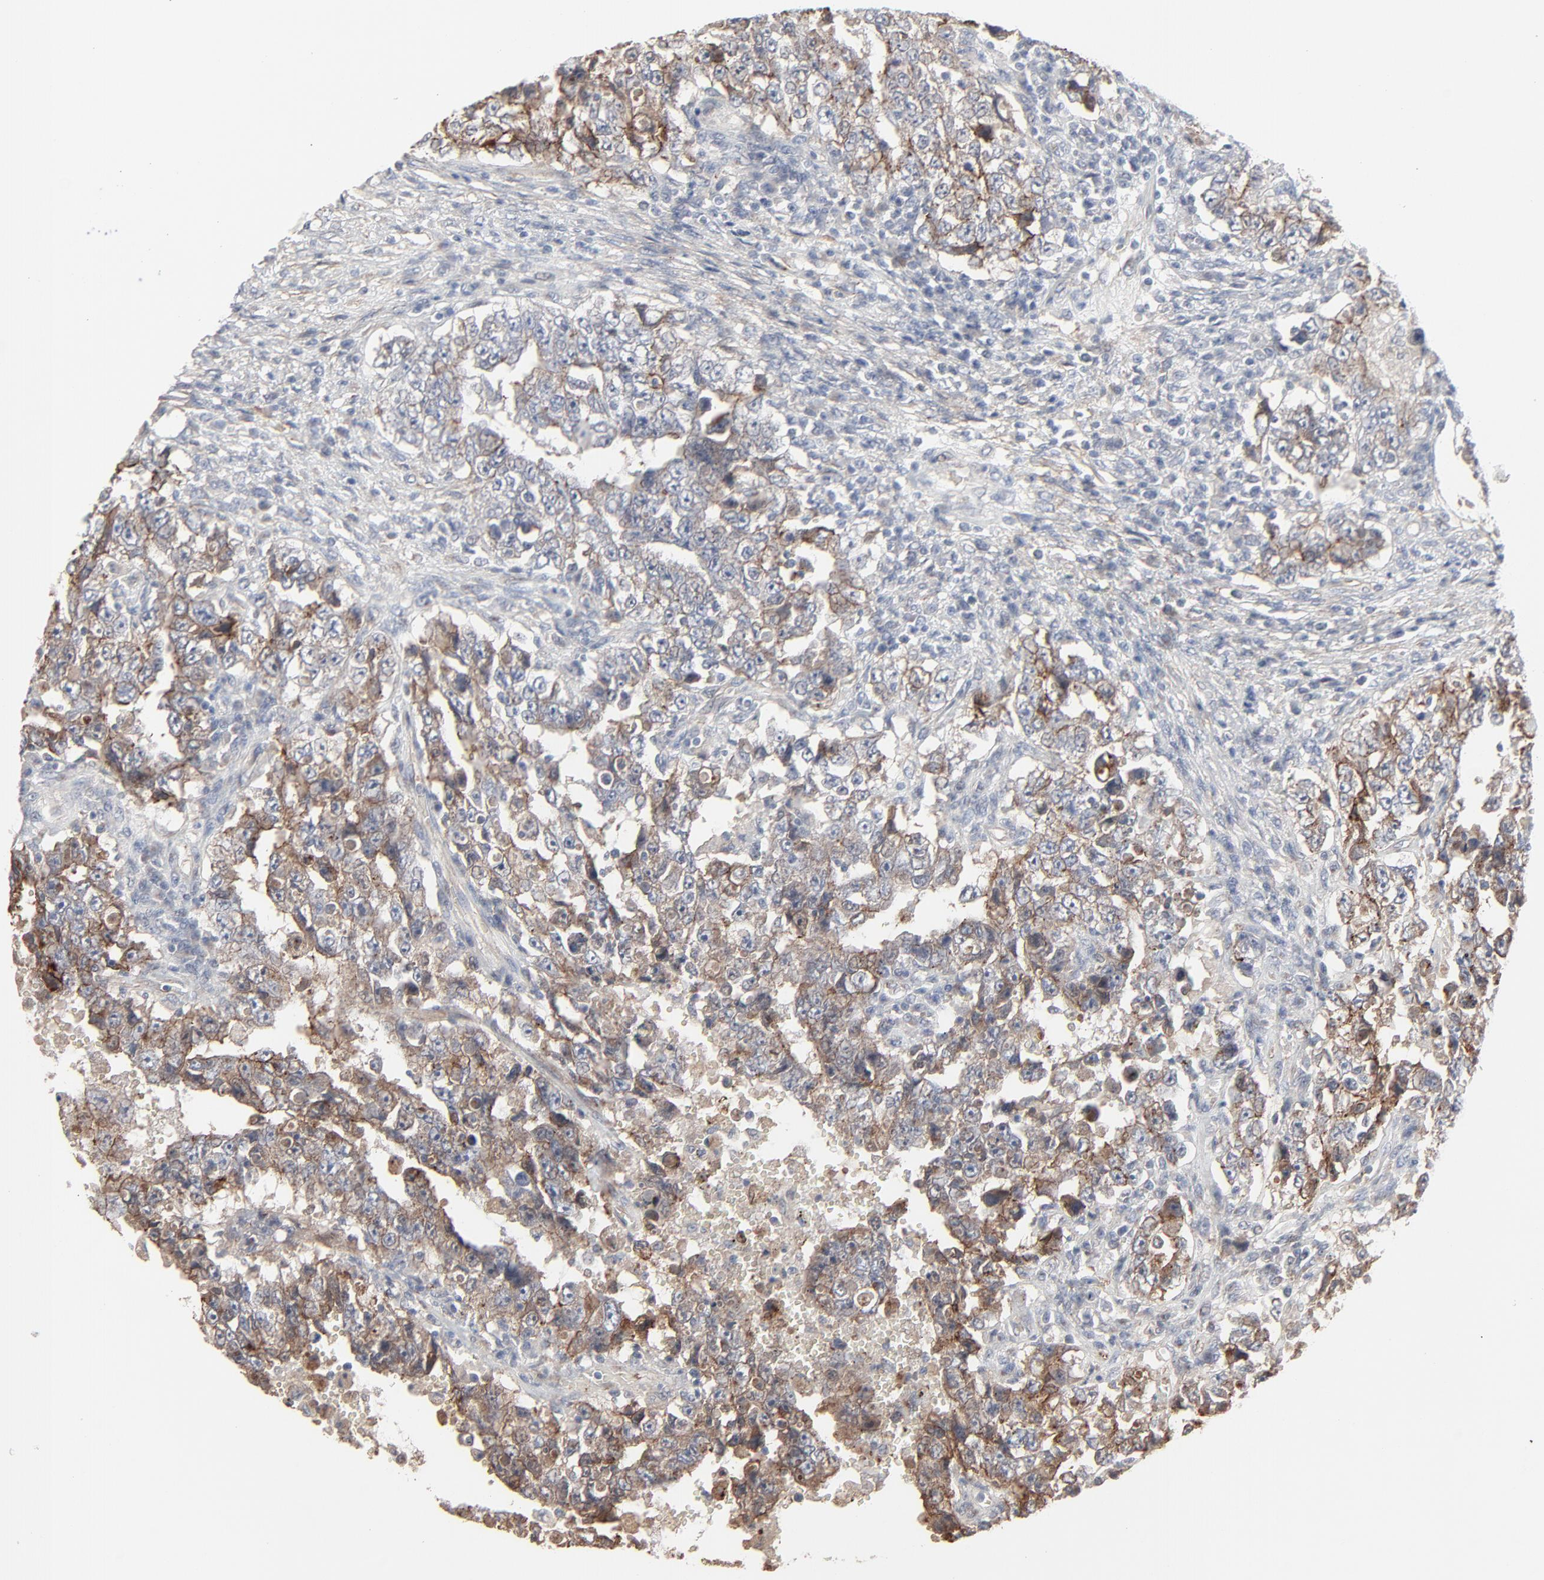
{"staining": {"intensity": "moderate", "quantity": "25%-75%", "location": "cytoplasmic/membranous"}, "tissue": "testis cancer", "cell_type": "Tumor cells", "image_type": "cancer", "snomed": [{"axis": "morphology", "description": "Carcinoma, Embryonal, NOS"}, {"axis": "topography", "description": "Testis"}], "caption": "Embryonal carcinoma (testis) stained with DAB (3,3'-diaminobenzidine) immunohistochemistry (IHC) reveals medium levels of moderate cytoplasmic/membranous staining in approximately 25%-75% of tumor cells. (DAB (3,3'-diaminobenzidine) IHC with brightfield microscopy, high magnification).", "gene": "JAM3", "patient": {"sex": "male", "age": 26}}